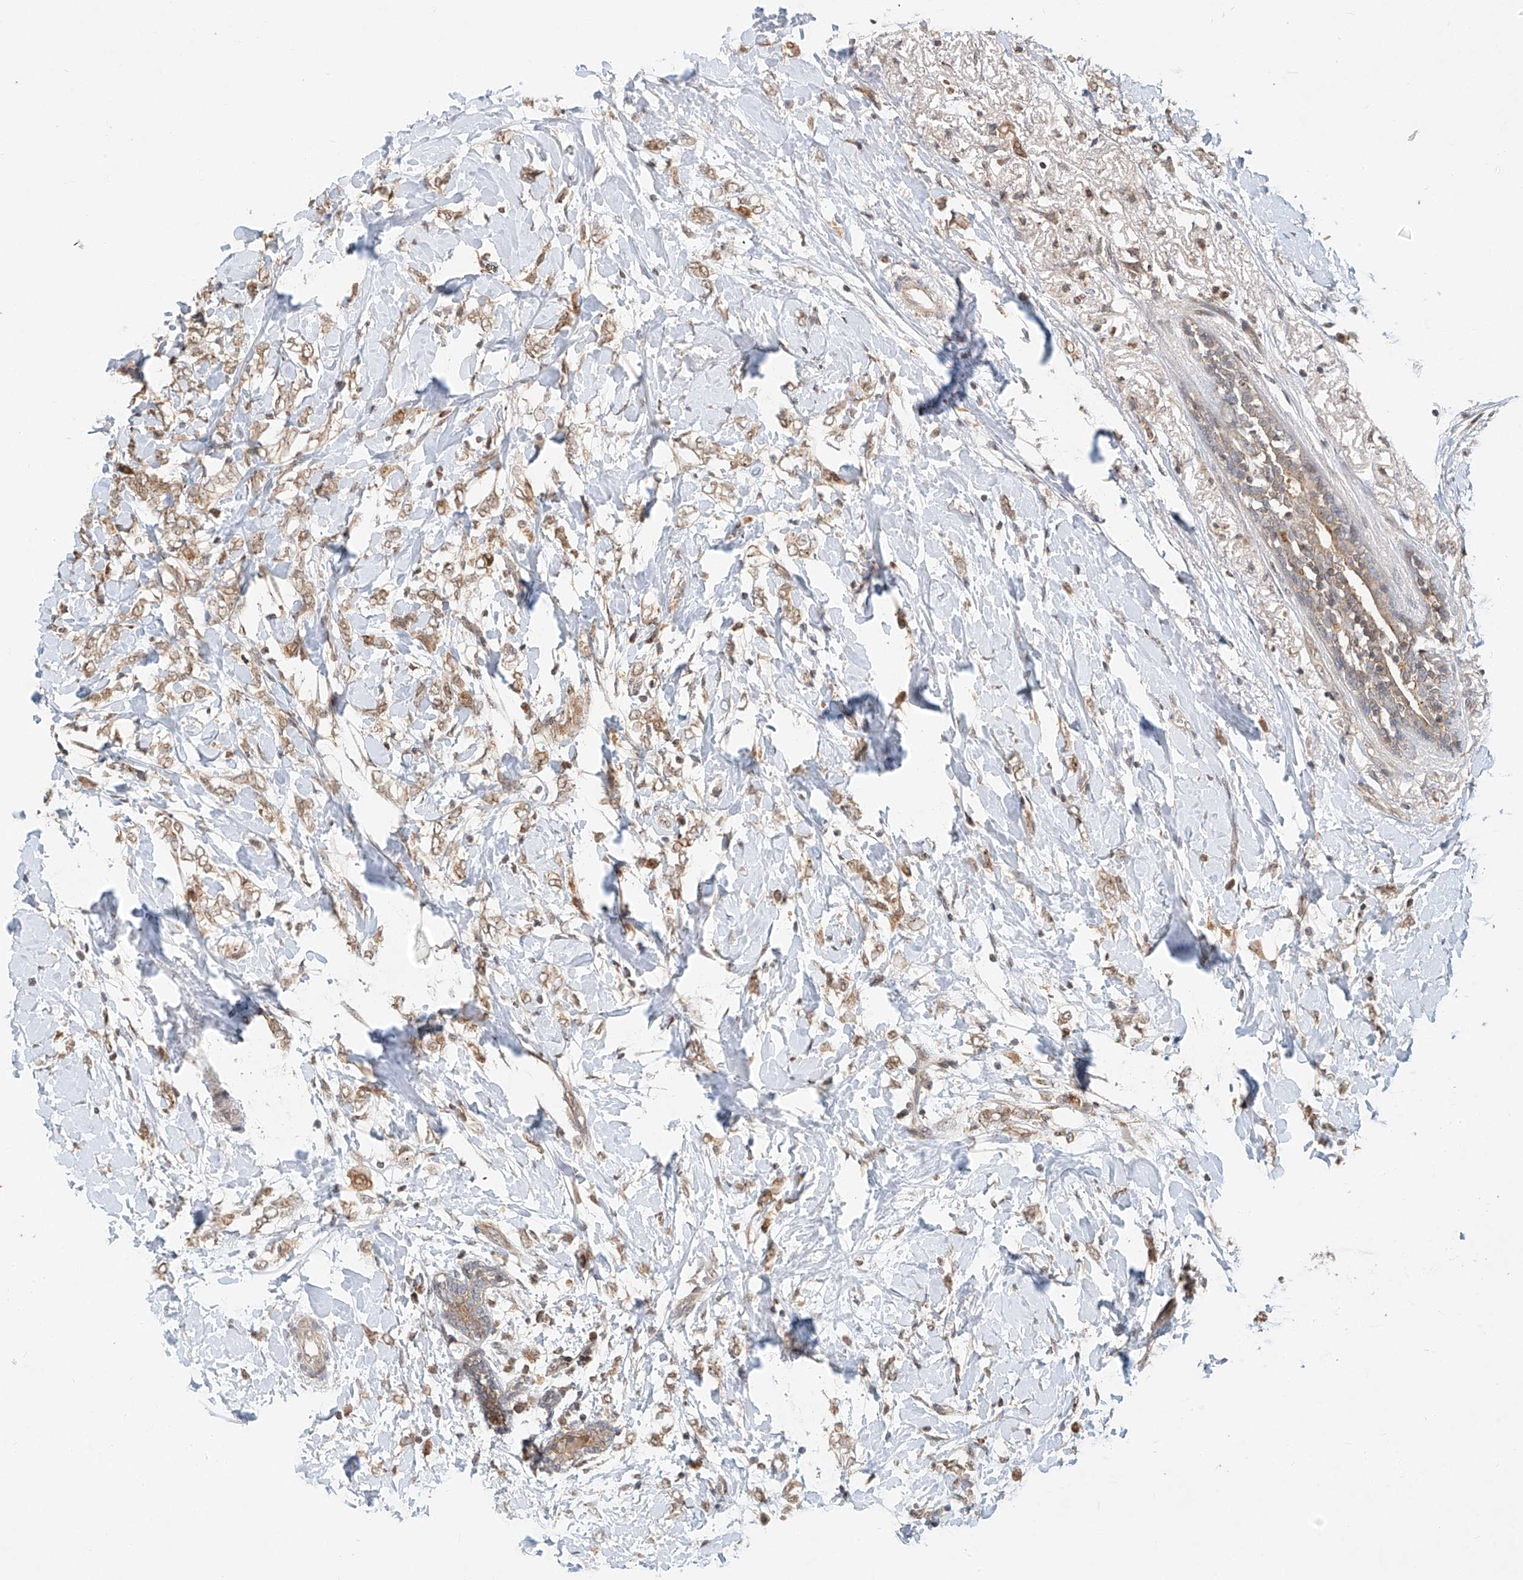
{"staining": {"intensity": "weak", "quantity": ">75%", "location": "cytoplasmic/membranous"}, "tissue": "breast cancer", "cell_type": "Tumor cells", "image_type": "cancer", "snomed": [{"axis": "morphology", "description": "Normal tissue, NOS"}, {"axis": "morphology", "description": "Lobular carcinoma"}, {"axis": "topography", "description": "Breast"}], "caption": "A micrograph of human lobular carcinoma (breast) stained for a protein demonstrates weak cytoplasmic/membranous brown staining in tumor cells.", "gene": "SYTL3", "patient": {"sex": "female", "age": 47}}